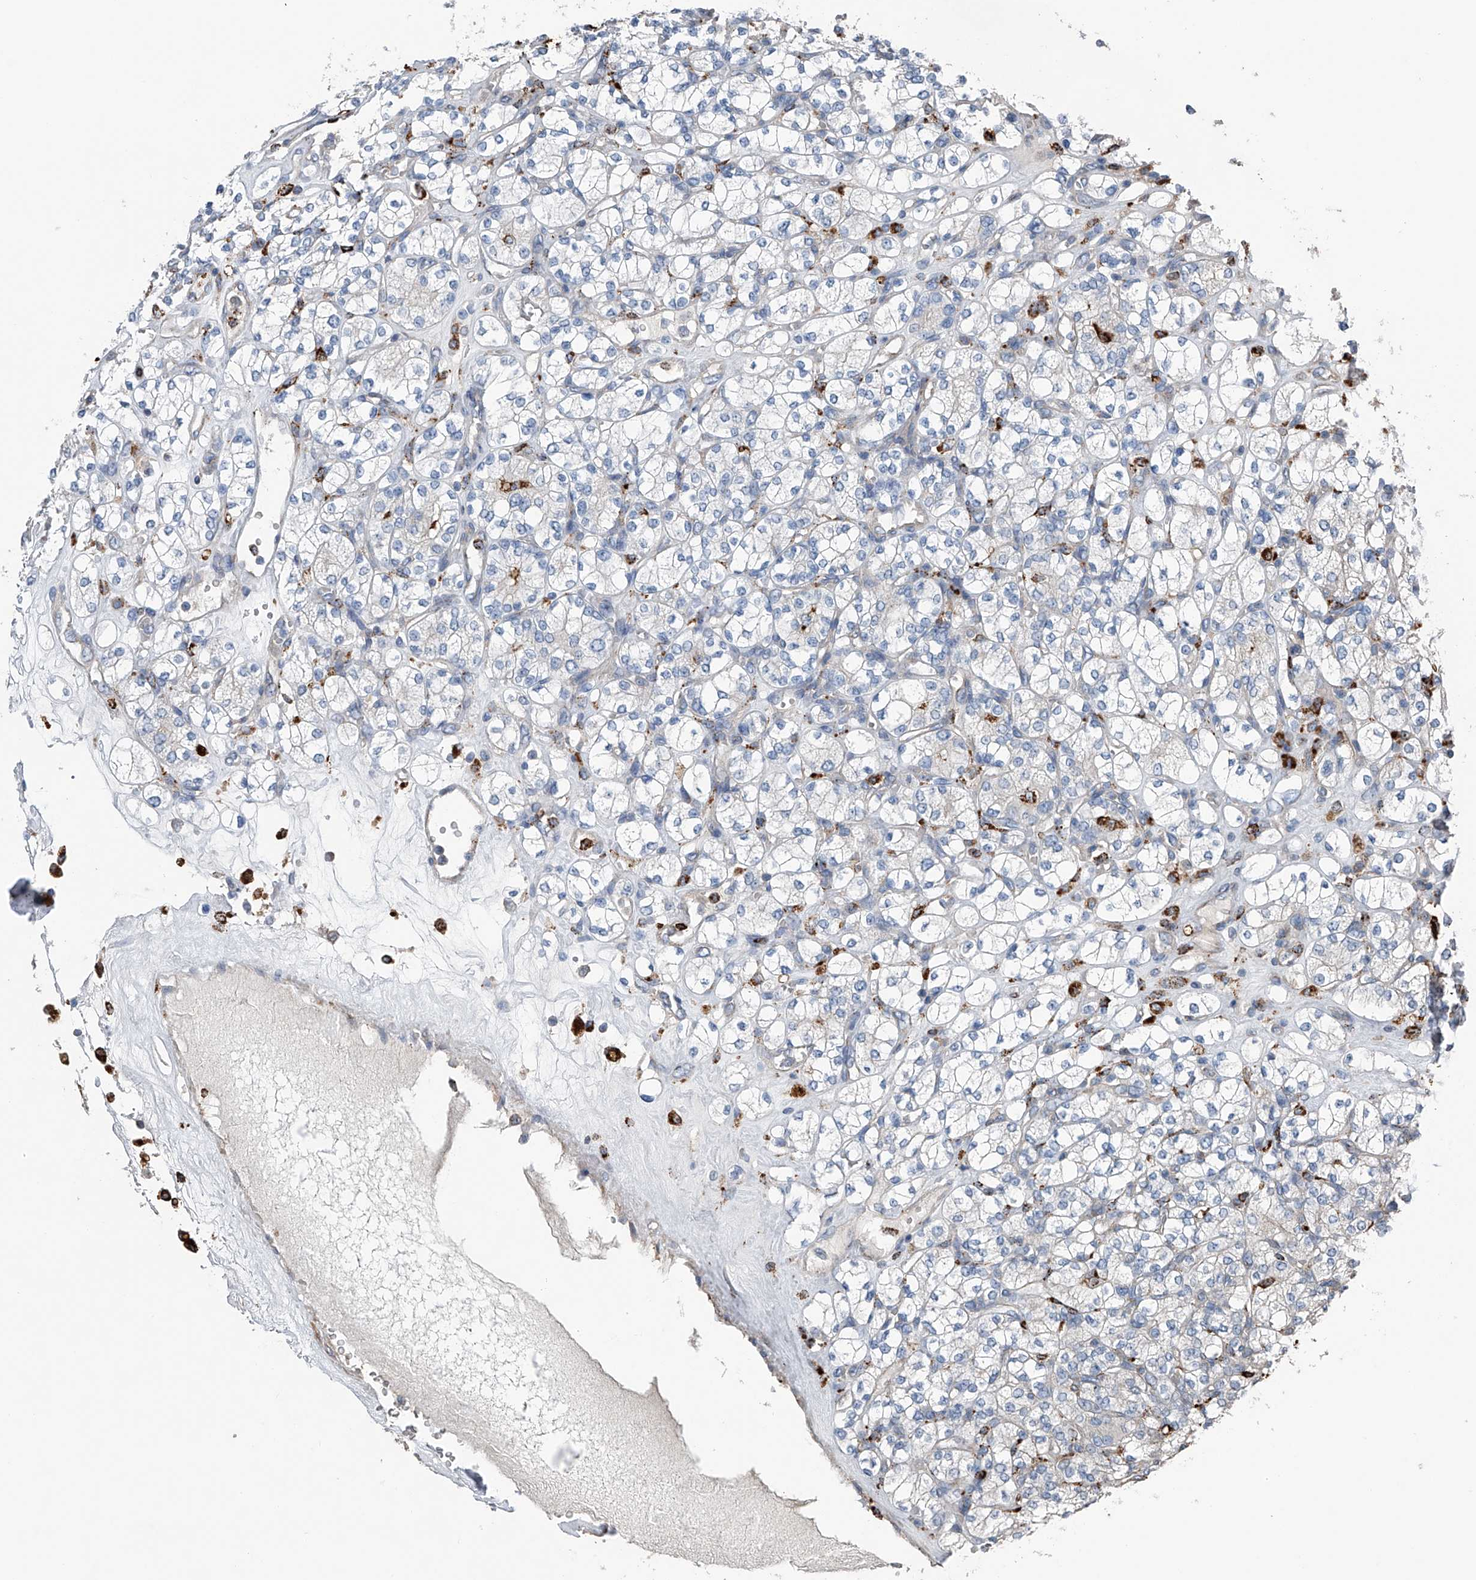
{"staining": {"intensity": "negative", "quantity": "none", "location": "none"}, "tissue": "renal cancer", "cell_type": "Tumor cells", "image_type": "cancer", "snomed": [{"axis": "morphology", "description": "Adenocarcinoma, NOS"}, {"axis": "topography", "description": "Kidney"}], "caption": "Immunohistochemistry (IHC) histopathology image of neoplastic tissue: adenocarcinoma (renal) stained with DAB (3,3'-diaminobenzidine) displays no significant protein expression in tumor cells.", "gene": "ZNF772", "patient": {"sex": "male", "age": 77}}